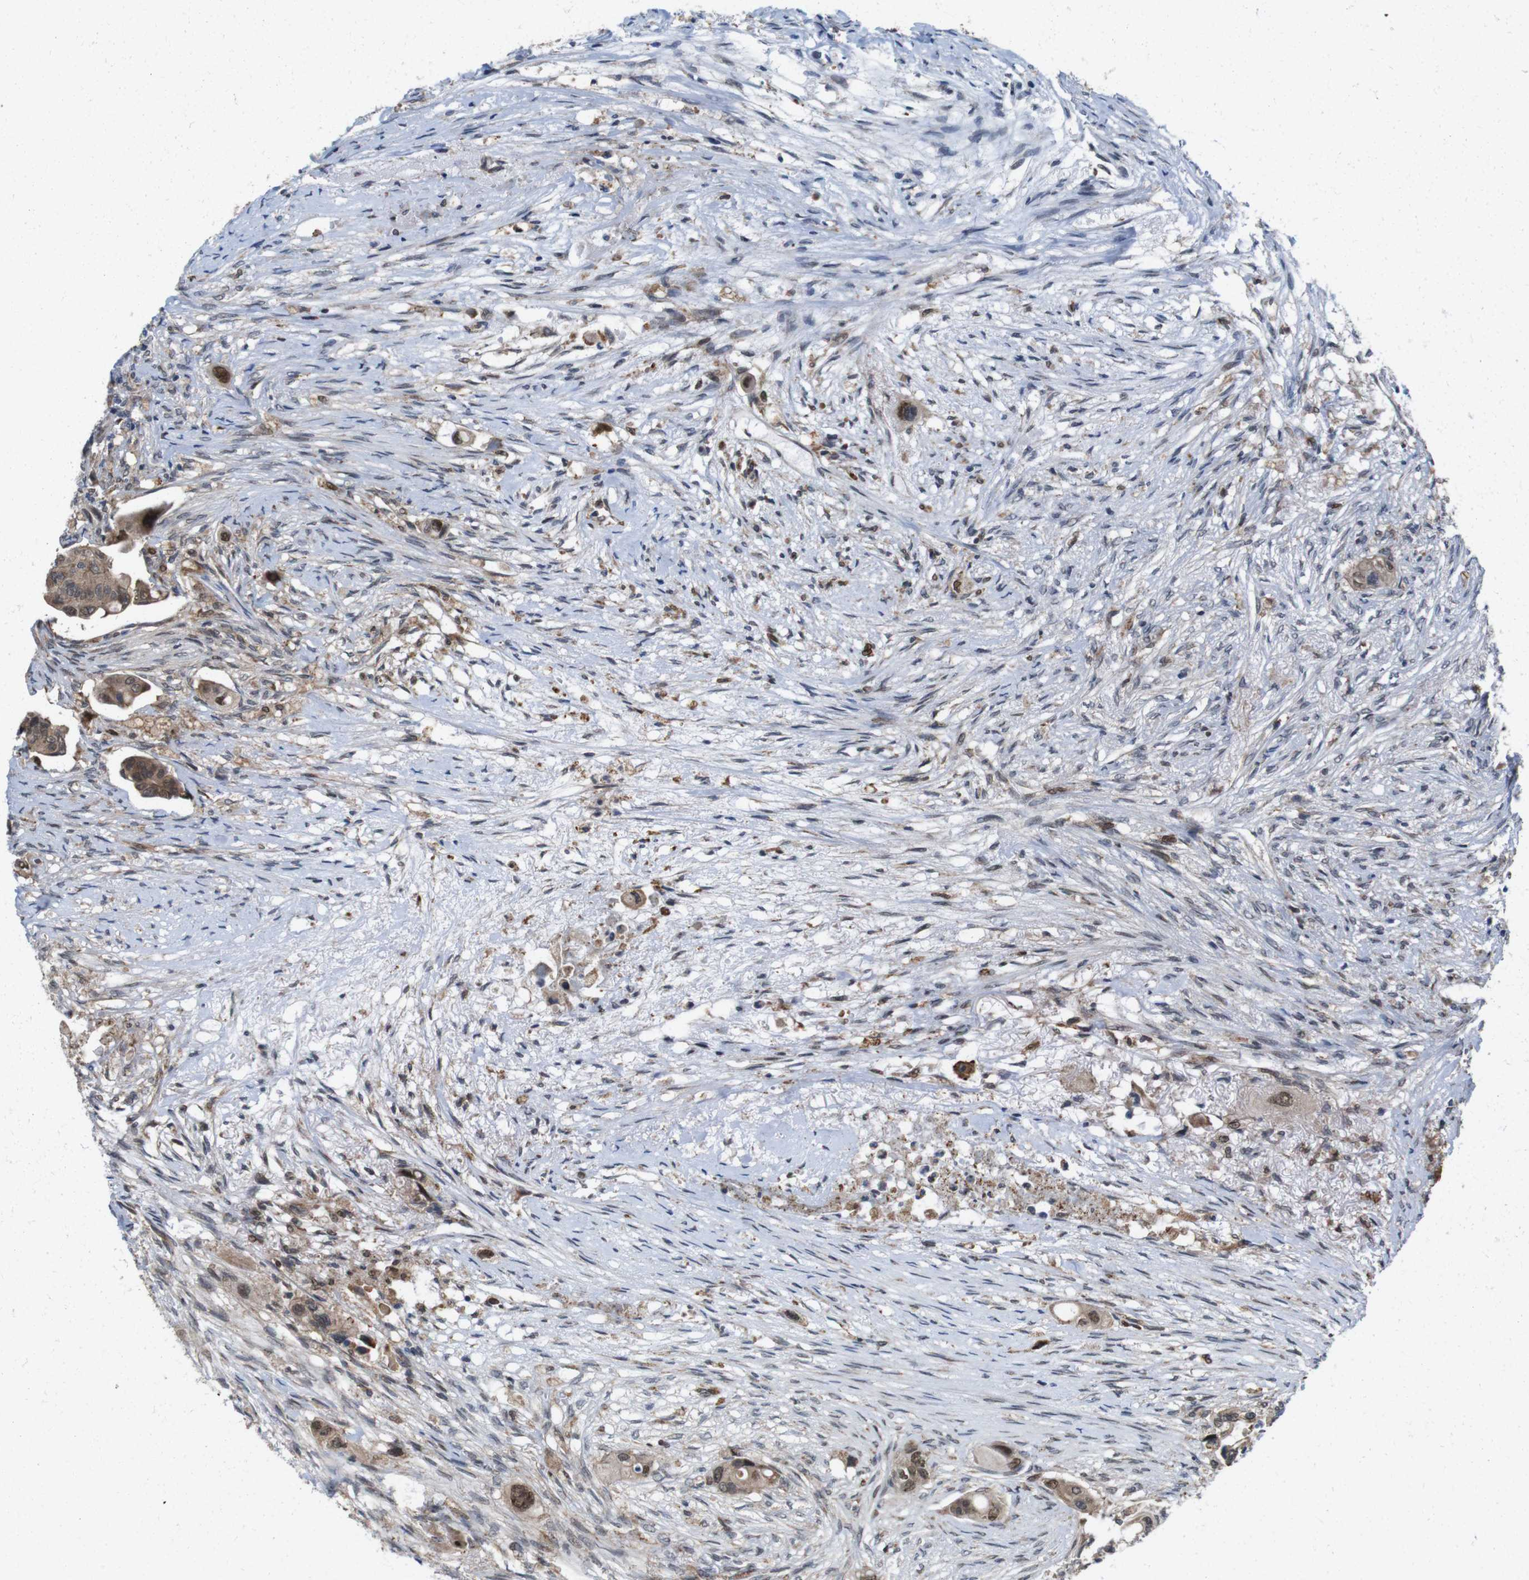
{"staining": {"intensity": "moderate", "quantity": ">75%", "location": "cytoplasmic/membranous,nuclear"}, "tissue": "colorectal cancer", "cell_type": "Tumor cells", "image_type": "cancer", "snomed": [{"axis": "morphology", "description": "Adenocarcinoma, NOS"}, {"axis": "topography", "description": "Colon"}], "caption": "Protein expression analysis of human adenocarcinoma (colorectal) reveals moderate cytoplasmic/membranous and nuclear expression in approximately >75% of tumor cells.", "gene": "PNMA8A", "patient": {"sex": "female", "age": 57}}